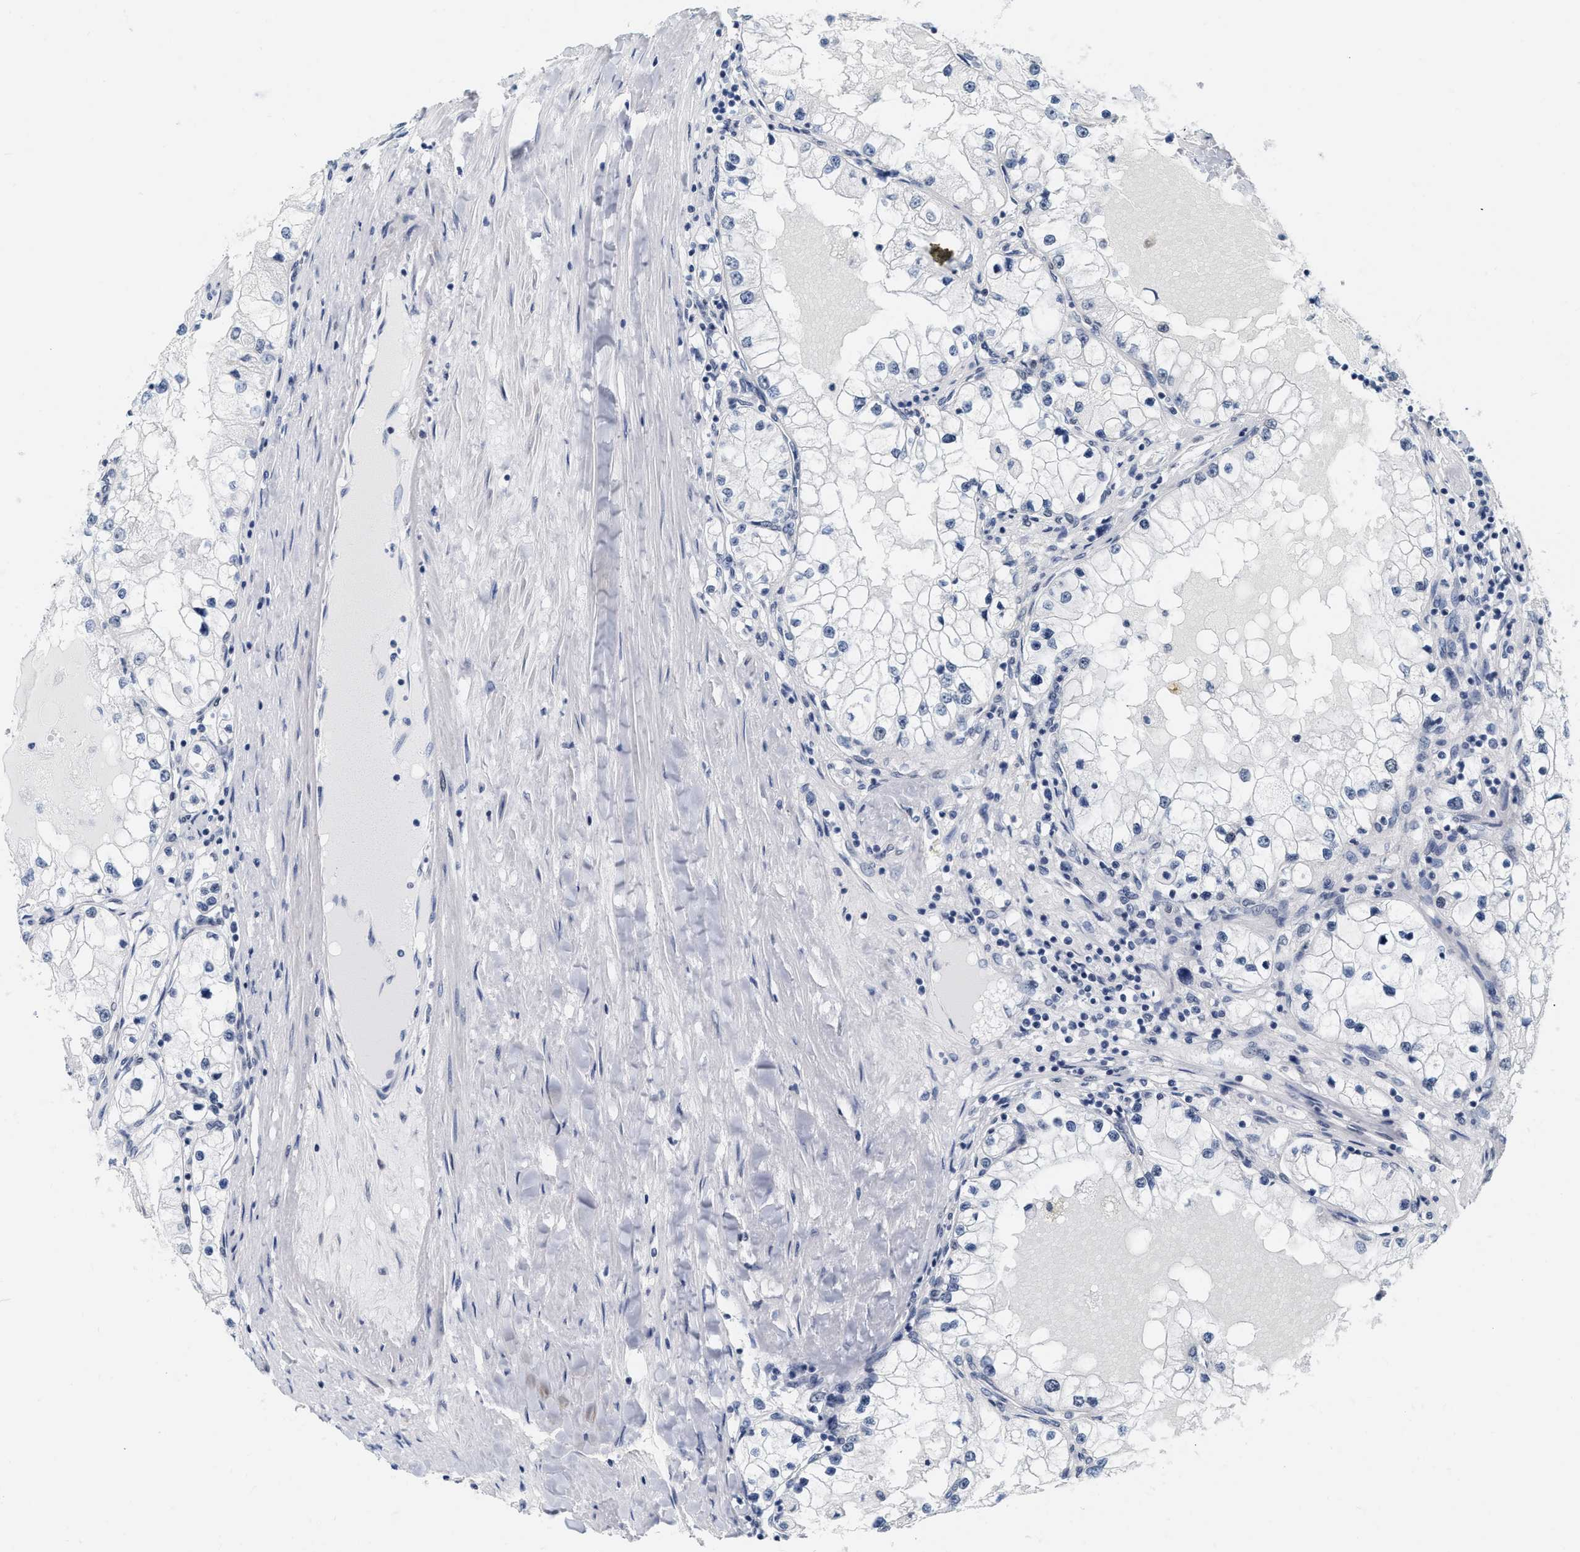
{"staining": {"intensity": "negative", "quantity": "none", "location": "none"}, "tissue": "renal cancer", "cell_type": "Tumor cells", "image_type": "cancer", "snomed": [{"axis": "morphology", "description": "Adenocarcinoma, NOS"}, {"axis": "topography", "description": "Kidney"}], "caption": "Tumor cells show no significant positivity in adenocarcinoma (renal). Brightfield microscopy of immunohistochemistry (IHC) stained with DAB (3,3'-diaminobenzidine) (brown) and hematoxylin (blue), captured at high magnification.", "gene": "XIRP1", "patient": {"sex": "male", "age": 68}}